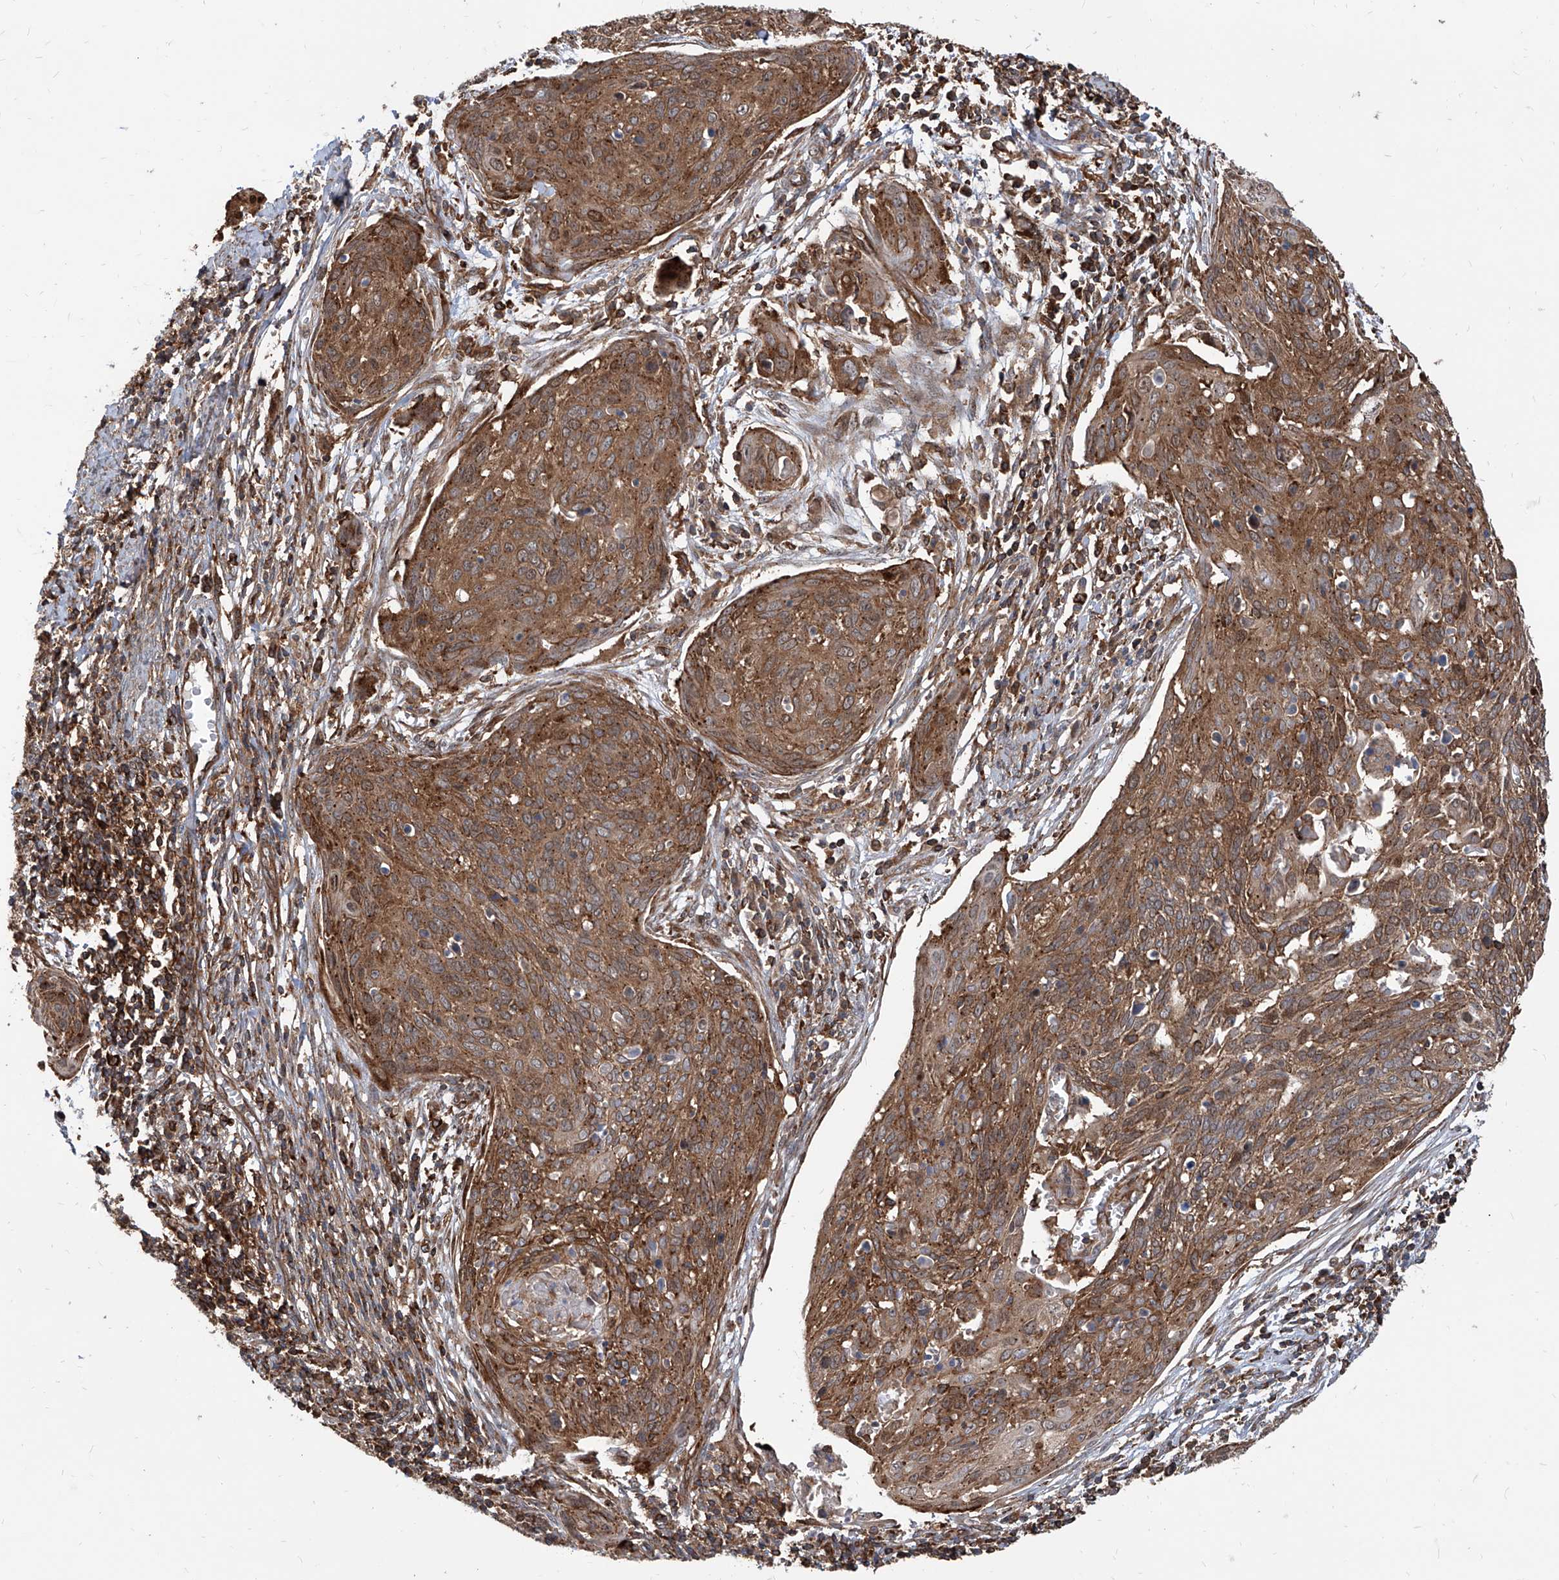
{"staining": {"intensity": "strong", "quantity": ">75%", "location": "cytoplasmic/membranous,nuclear"}, "tissue": "cervical cancer", "cell_type": "Tumor cells", "image_type": "cancer", "snomed": [{"axis": "morphology", "description": "Squamous cell carcinoma, NOS"}, {"axis": "topography", "description": "Cervix"}], "caption": "A high-resolution micrograph shows IHC staining of squamous cell carcinoma (cervical), which demonstrates strong cytoplasmic/membranous and nuclear positivity in about >75% of tumor cells.", "gene": "MAGED2", "patient": {"sex": "female", "age": 38}}